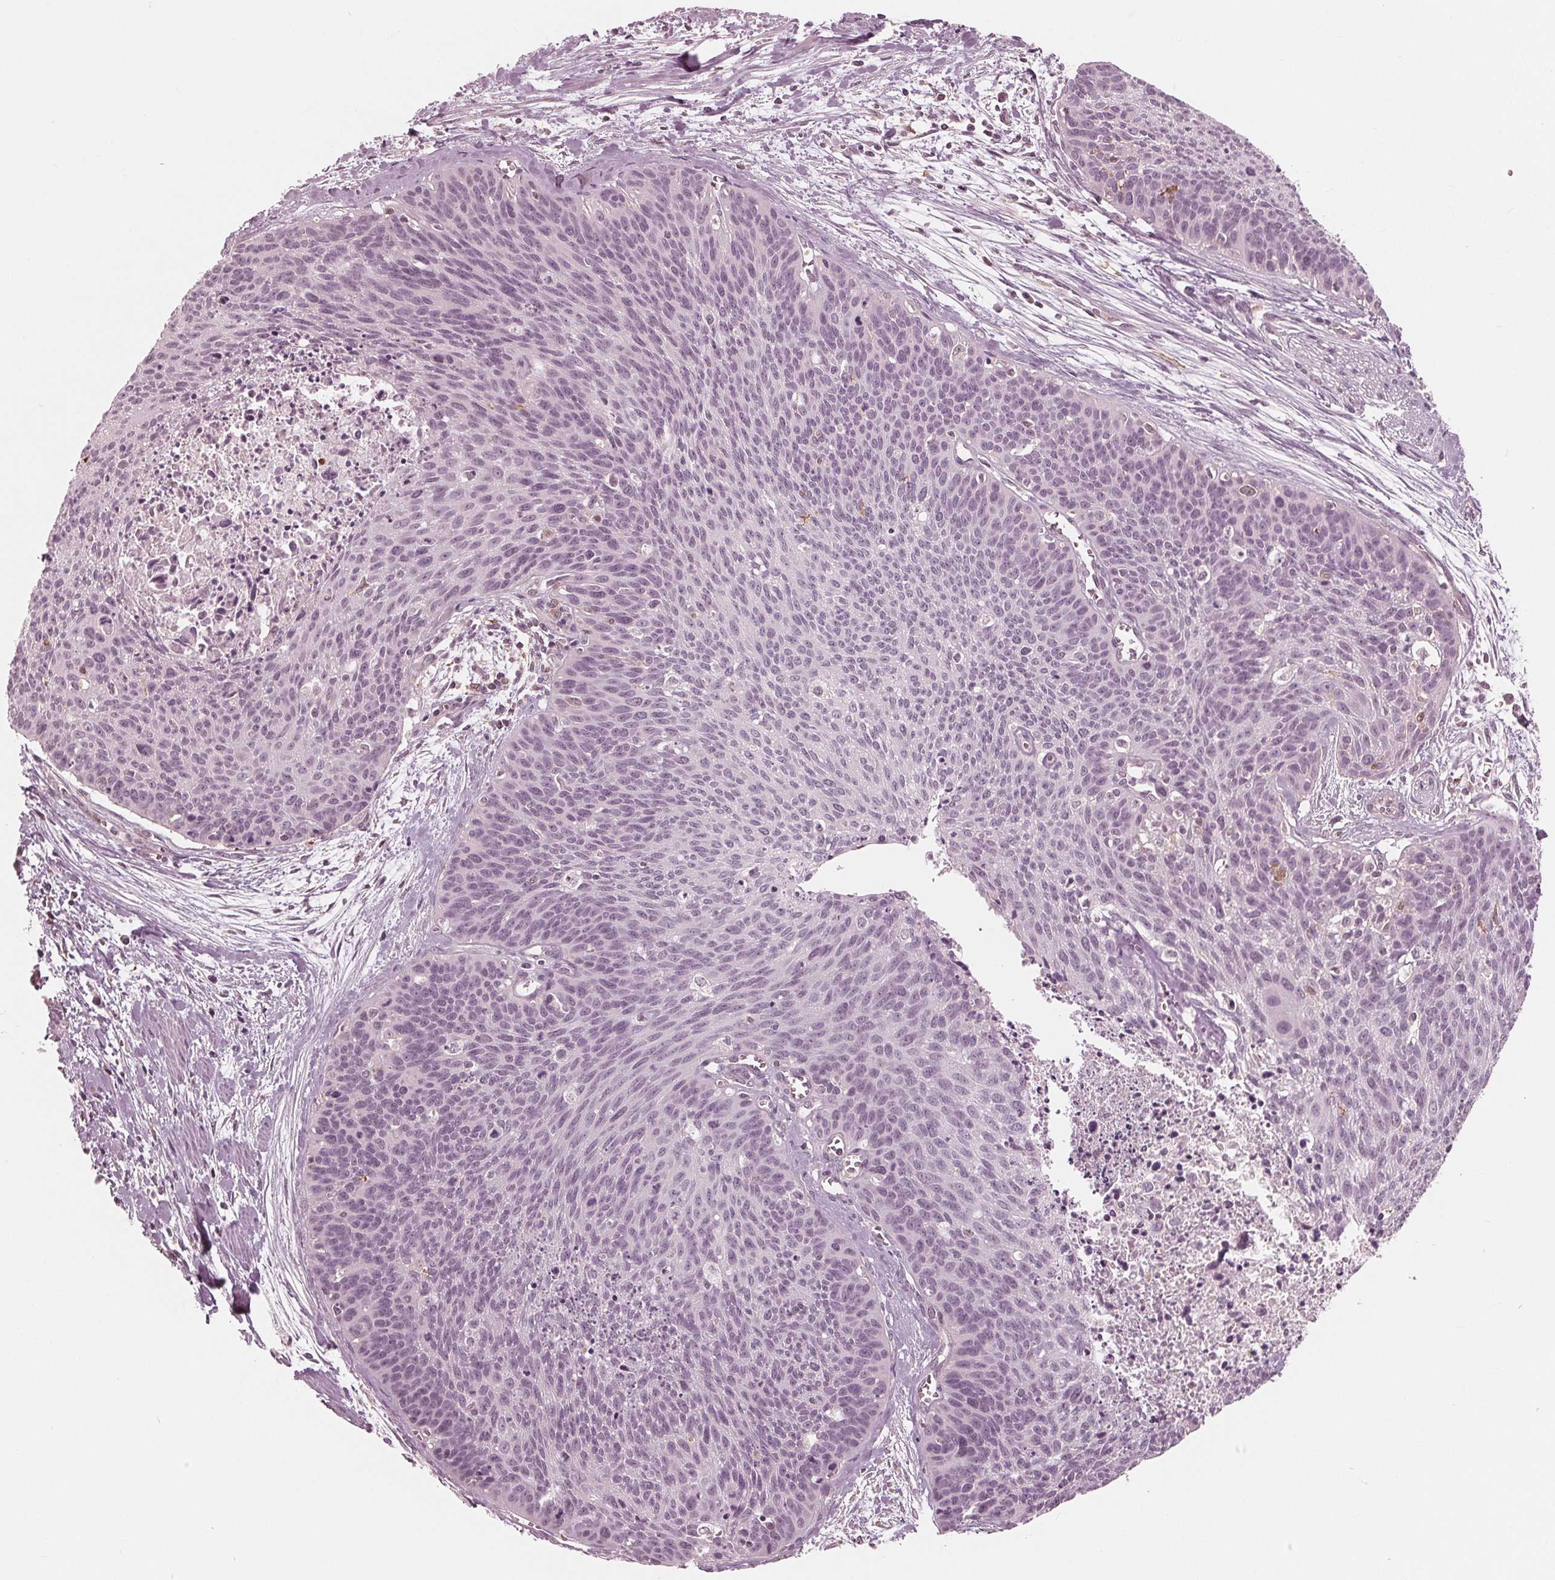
{"staining": {"intensity": "negative", "quantity": "none", "location": "none"}, "tissue": "cervical cancer", "cell_type": "Tumor cells", "image_type": "cancer", "snomed": [{"axis": "morphology", "description": "Squamous cell carcinoma, NOS"}, {"axis": "topography", "description": "Cervix"}], "caption": "High power microscopy image of an IHC image of squamous cell carcinoma (cervical), revealing no significant staining in tumor cells.", "gene": "ING3", "patient": {"sex": "female", "age": 55}}